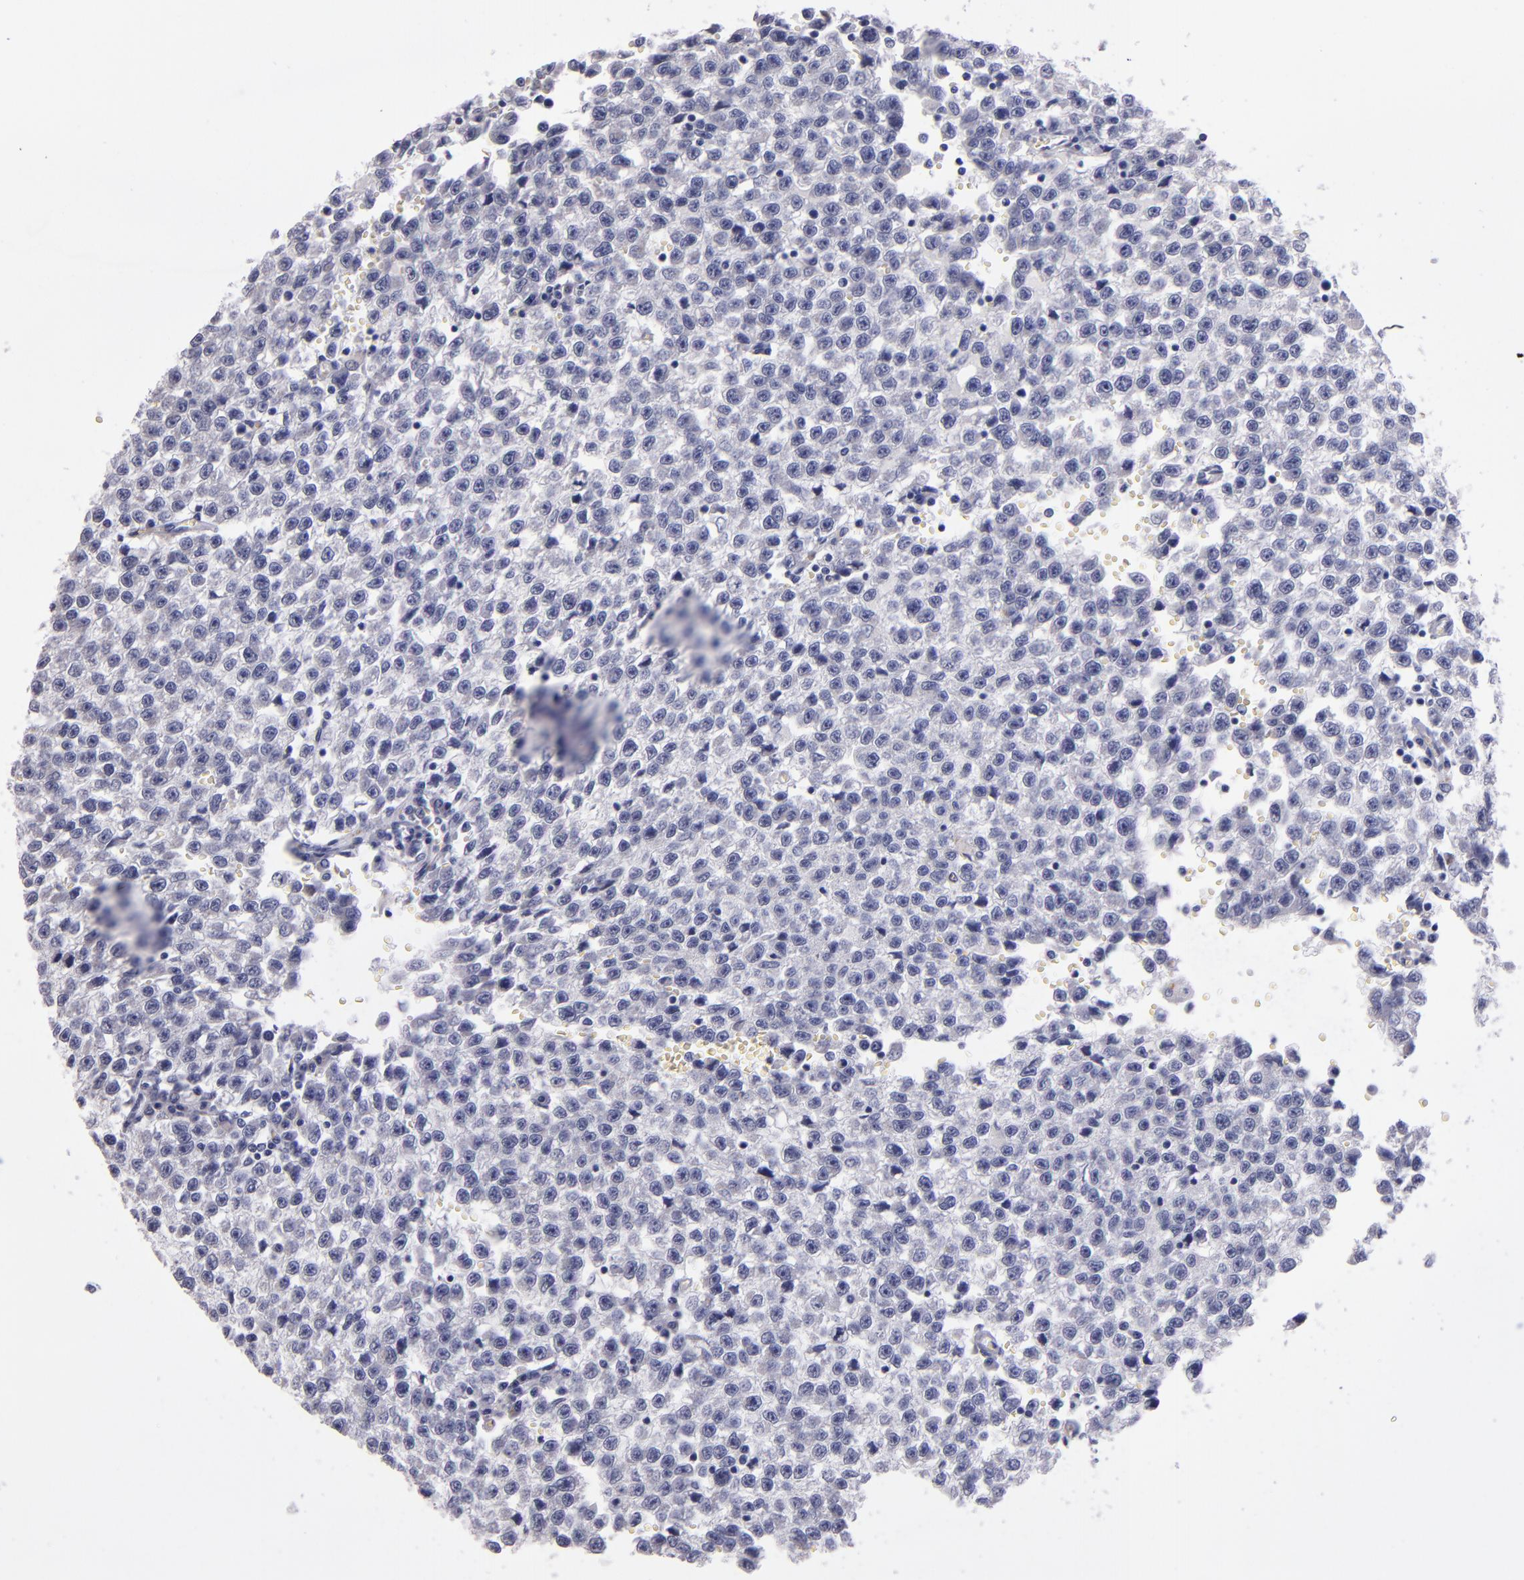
{"staining": {"intensity": "negative", "quantity": "none", "location": "none"}, "tissue": "testis cancer", "cell_type": "Tumor cells", "image_type": "cancer", "snomed": [{"axis": "morphology", "description": "Seminoma, NOS"}, {"axis": "topography", "description": "Testis"}], "caption": "High magnification brightfield microscopy of seminoma (testis) stained with DAB (3,3'-diaminobenzidine) (brown) and counterstained with hematoxylin (blue): tumor cells show no significant positivity.", "gene": "RAB41", "patient": {"sex": "male", "age": 35}}